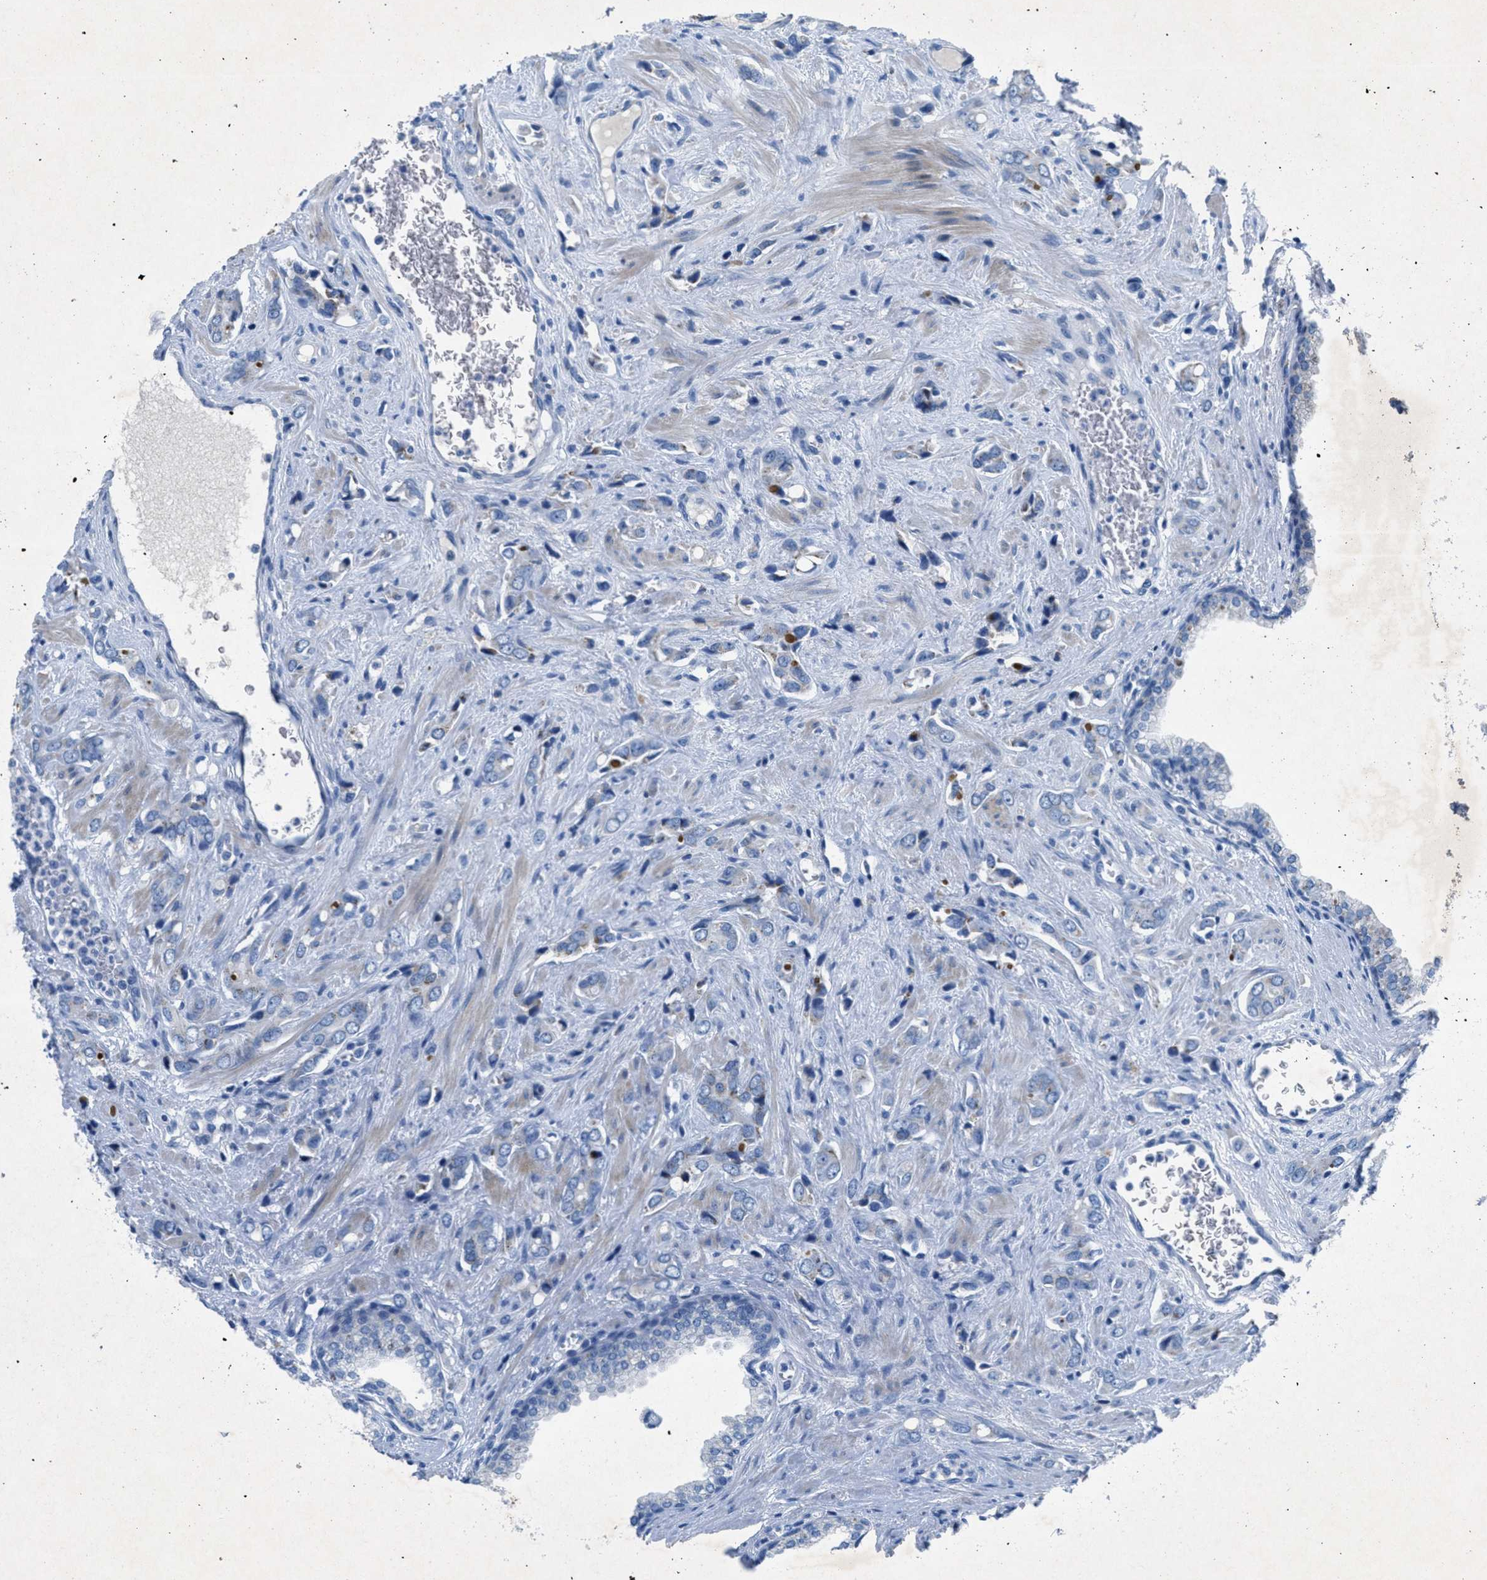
{"staining": {"intensity": "negative", "quantity": "none", "location": "none"}, "tissue": "prostate cancer", "cell_type": "Tumor cells", "image_type": "cancer", "snomed": [{"axis": "morphology", "description": "Adenocarcinoma, High grade"}, {"axis": "topography", "description": "Prostate"}], "caption": "High power microscopy micrograph of an immunohistochemistry image of prostate cancer (high-grade adenocarcinoma), revealing no significant expression in tumor cells. Brightfield microscopy of immunohistochemistry (IHC) stained with DAB (brown) and hematoxylin (blue), captured at high magnification.", "gene": "GALNT17", "patient": {"sex": "male", "age": 52}}